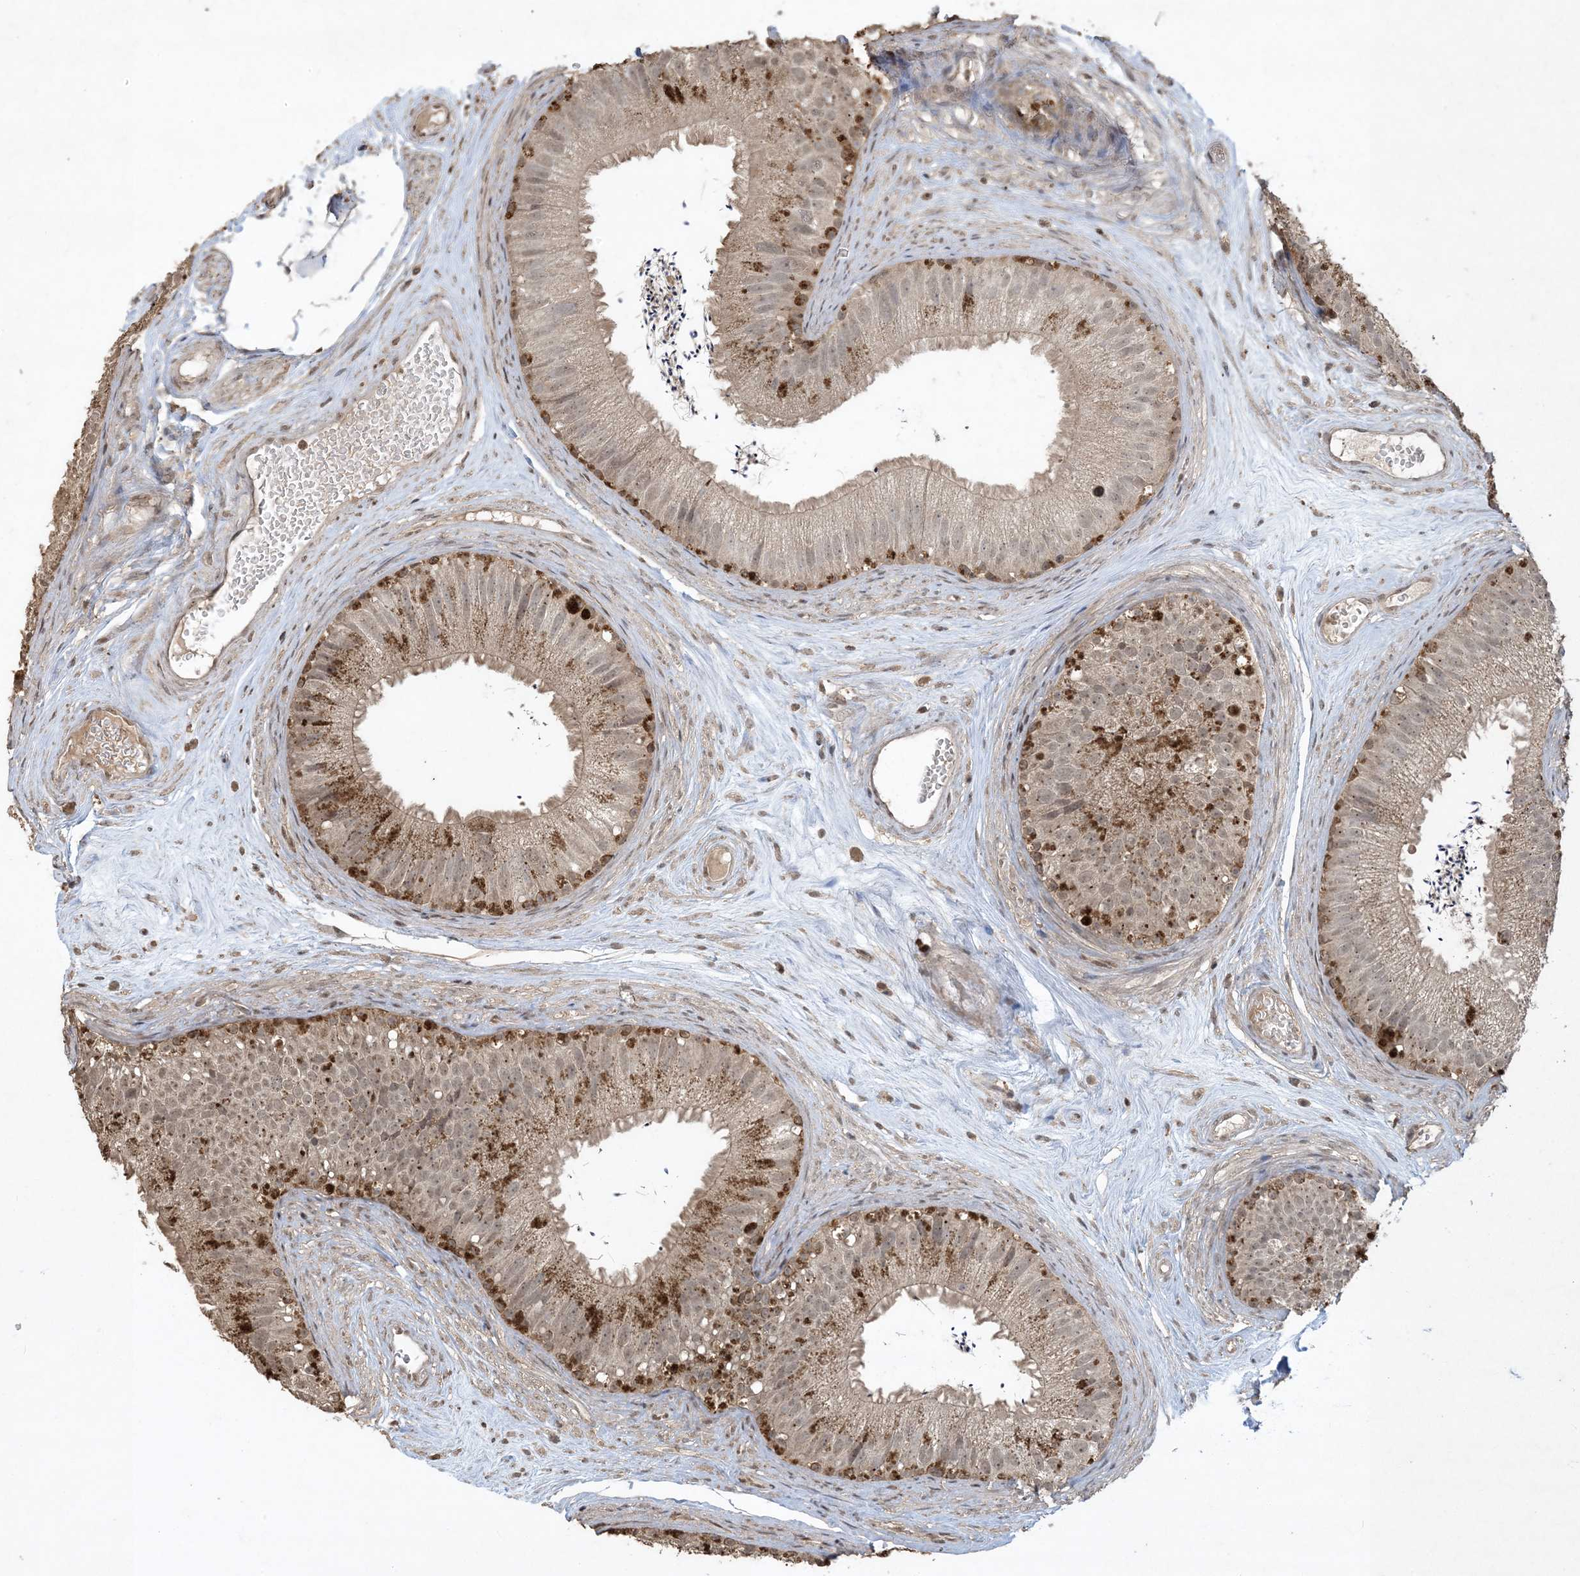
{"staining": {"intensity": "moderate", "quantity": "<25%", "location": "cytoplasmic/membranous"}, "tissue": "epididymis", "cell_type": "Glandular cells", "image_type": "normal", "snomed": [{"axis": "morphology", "description": "Normal tissue, NOS"}, {"axis": "topography", "description": "Epididymis"}], "caption": "IHC of benign human epididymis reveals low levels of moderate cytoplasmic/membranous expression in approximately <25% of glandular cells. The staining was performed using DAB, with brown indicating positive protein expression. Nuclei are stained blue with hematoxylin.", "gene": "EFCAB8", "patient": {"sex": "male", "age": 77}}